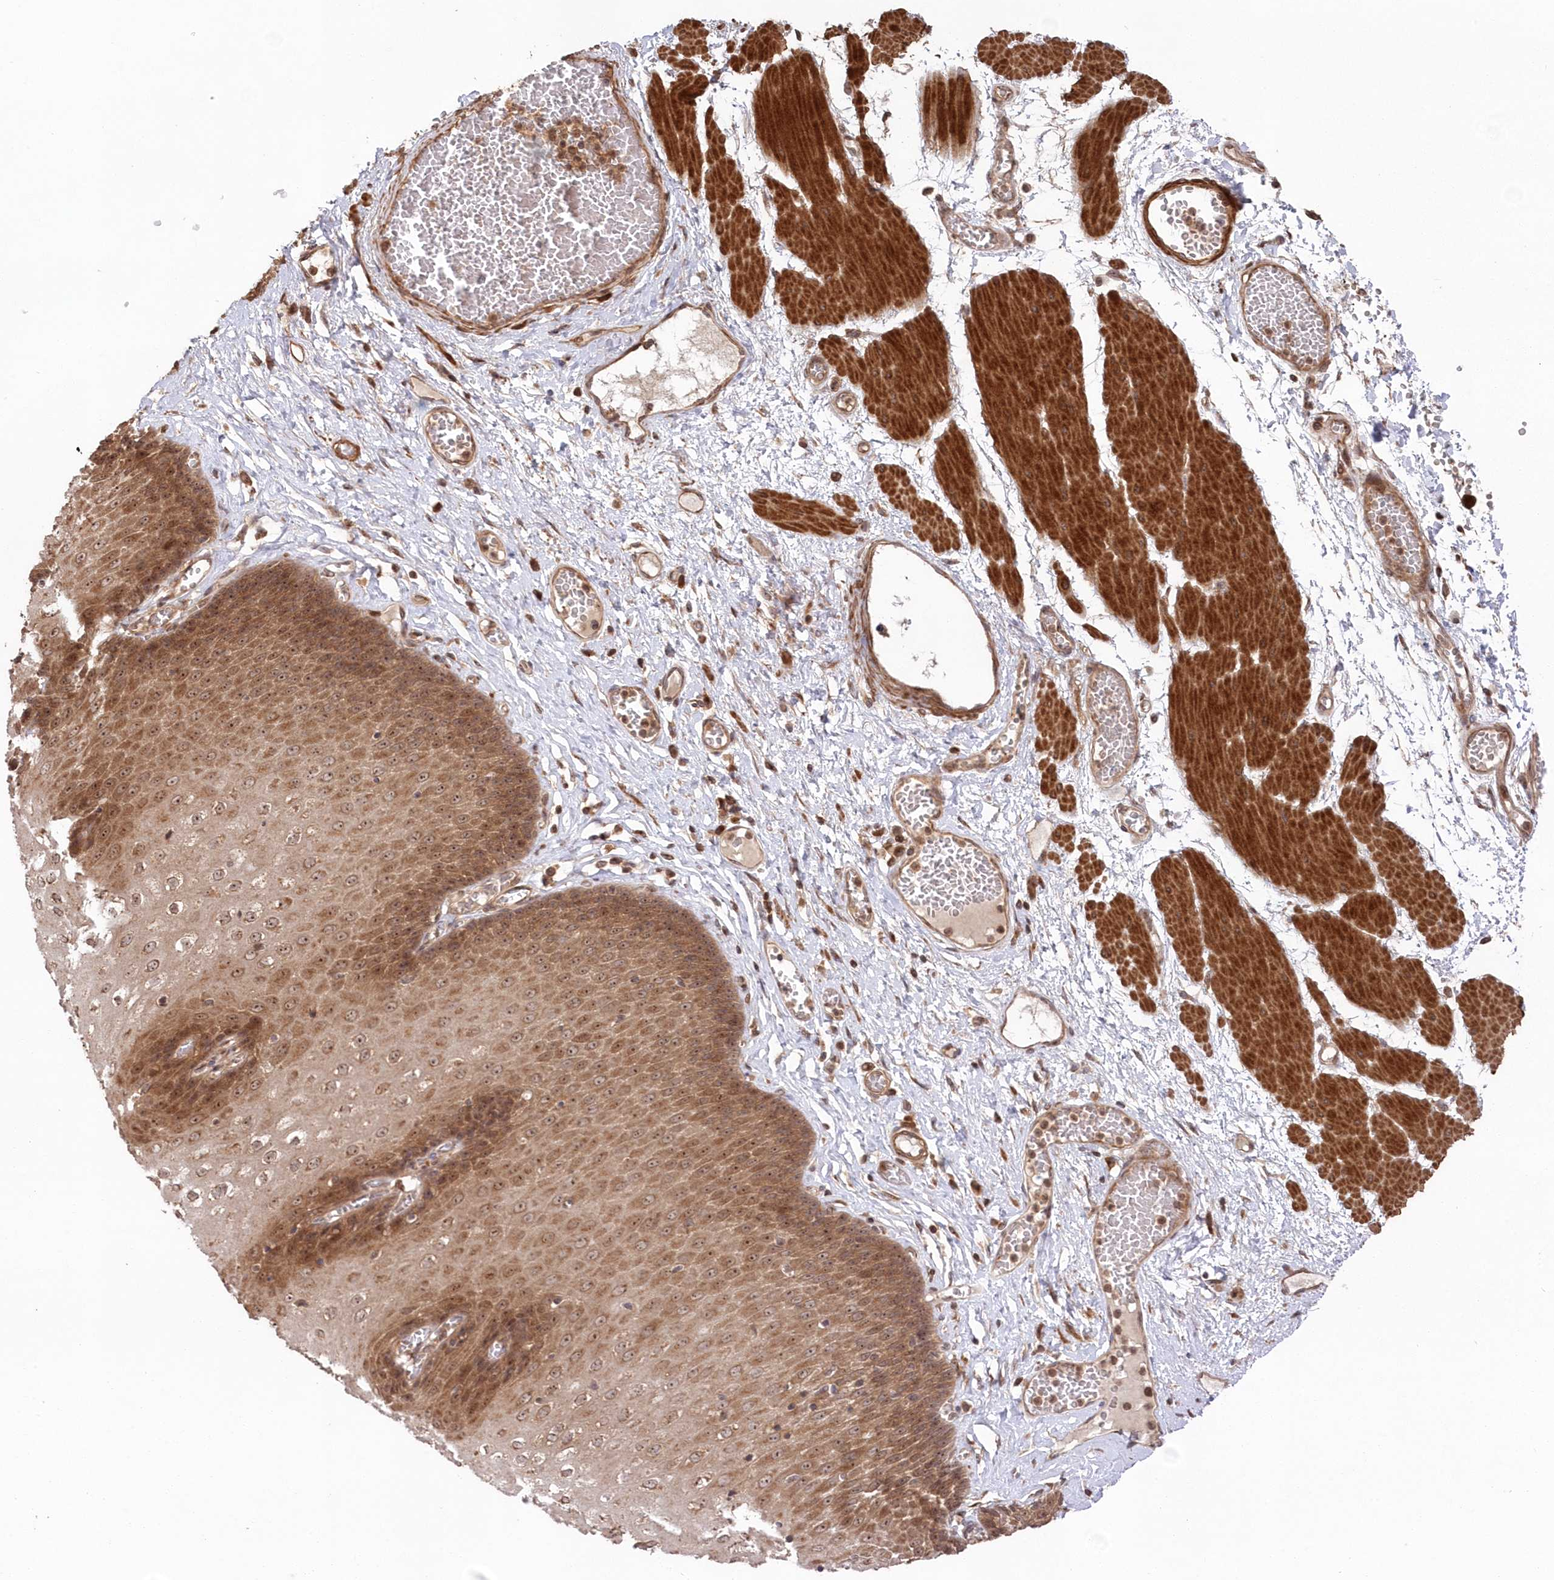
{"staining": {"intensity": "moderate", "quantity": ">75%", "location": "cytoplasmic/membranous,nuclear"}, "tissue": "esophagus", "cell_type": "Squamous epithelial cells", "image_type": "normal", "snomed": [{"axis": "morphology", "description": "Normal tissue, NOS"}, {"axis": "topography", "description": "Esophagus"}], "caption": "Immunohistochemical staining of normal human esophagus exhibits moderate cytoplasmic/membranous,nuclear protein expression in about >75% of squamous epithelial cells.", "gene": "TBCA", "patient": {"sex": "male", "age": 60}}